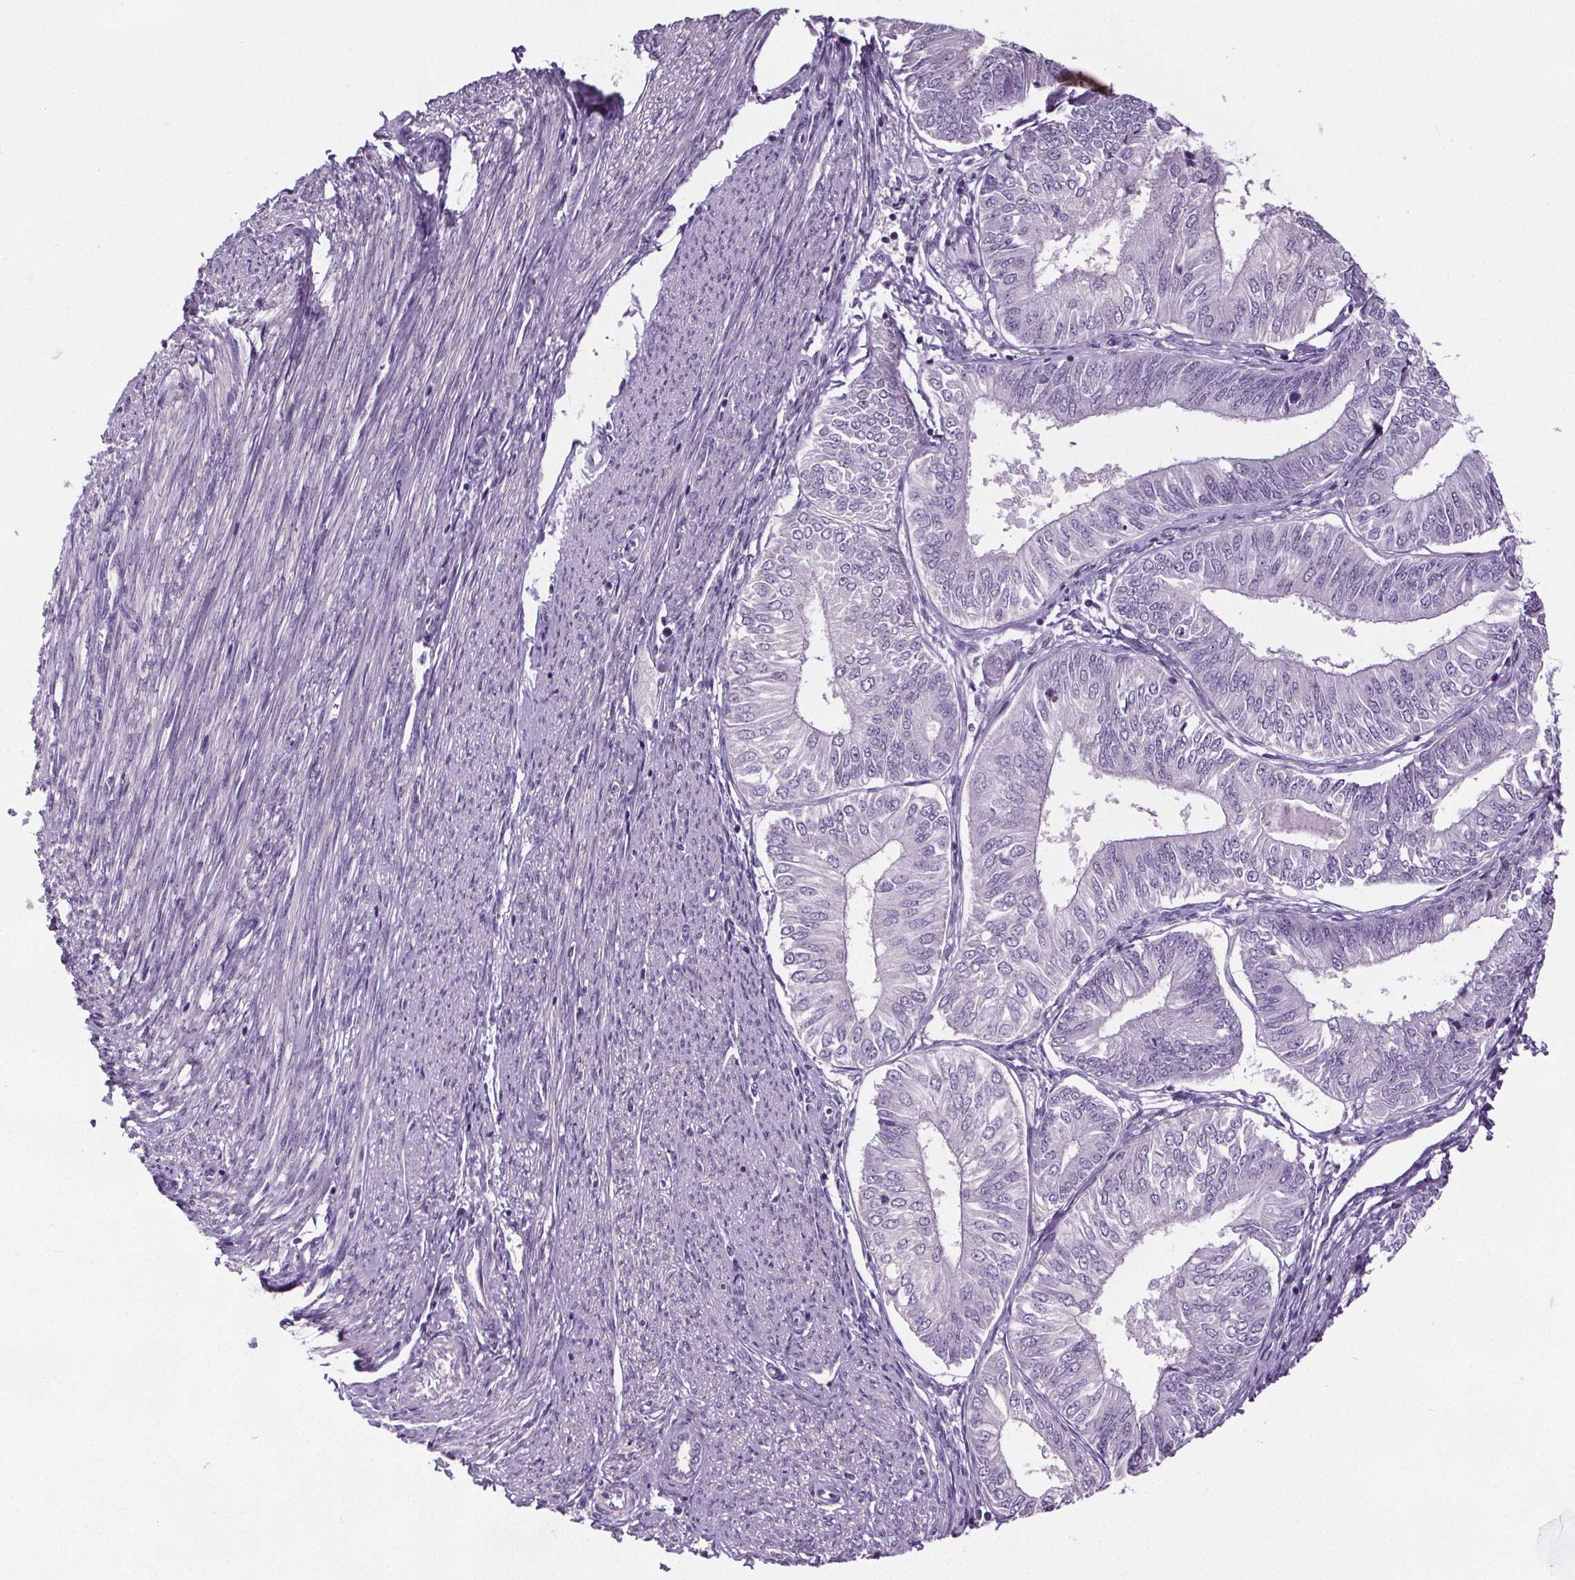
{"staining": {"intensity": "negative", "quantity": "none", "location": "none"}, "tissue": "endometrial cancer", "cell_type": "Tumor cells", "image_type": "cancer", "snomed": [{"axis": "morphology", "description": "Adenocarcinoma, NOS"}, {"axis": "topography", "description": "Endometrium"}], "caption": "IHC of human adenocarcinoma (endometrial) displays no staining in tumor cells. Brightfield microscopy of IHC stained with DAB (brown) and hematoxylin (blue), captured at high magnification.", "gene": "GPIHBP1", "patient": {"sex": "female", "age": 58}}